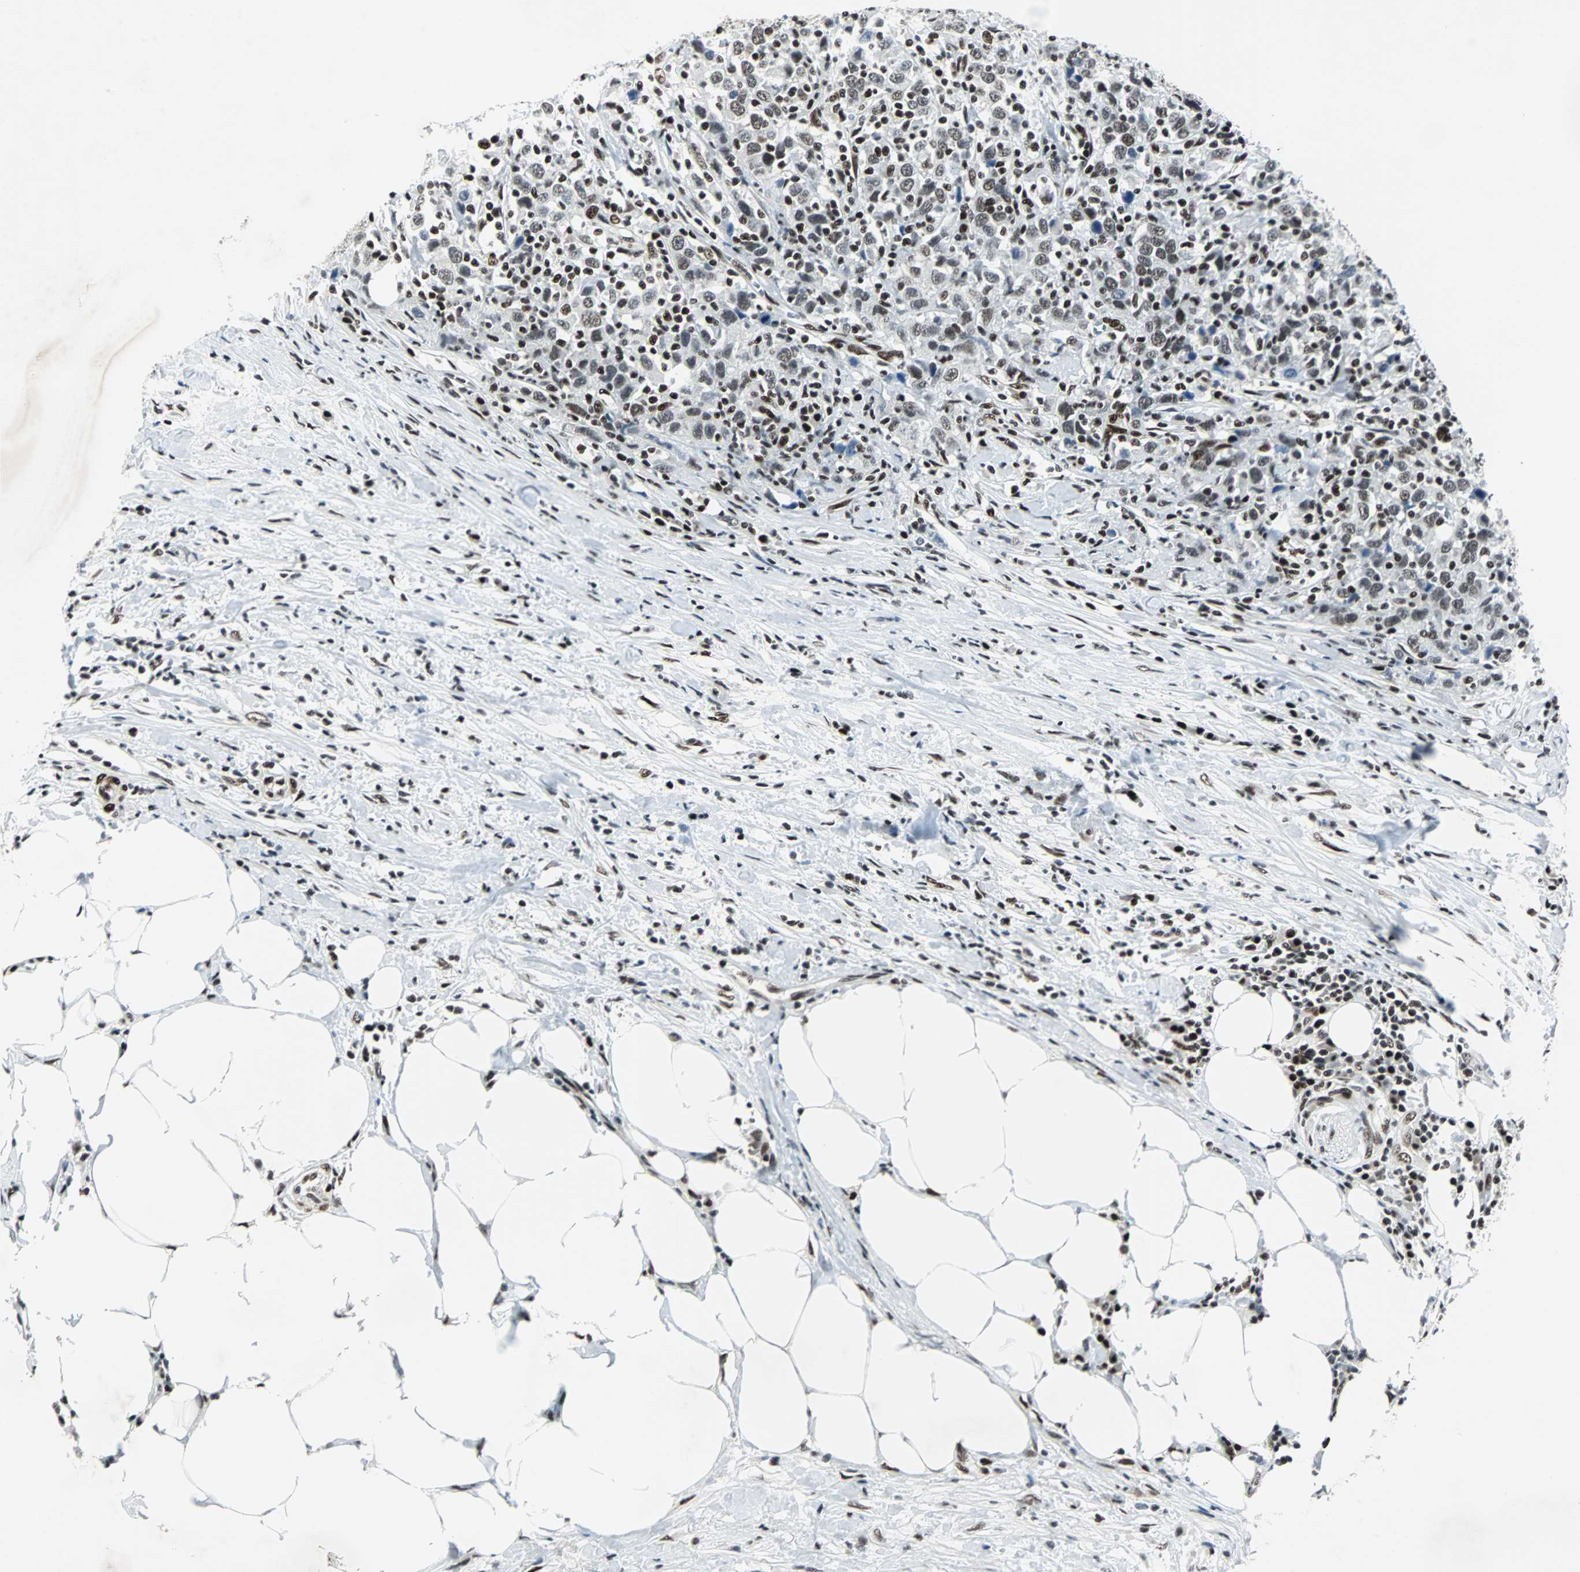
{"staining": {"intensity": "moderate", "quantity": ">75%", "location": "nuclear"}, "tissue": "urothelial cancer", "cell_type": "Tumor cells", "image_type": "cancer", "snomed": [{"axis": "morphology", "description": "Urothelial carcinoma, High grade"}, {"axis": "topography", "description": "Urinary bladder"}], "caption": "A medium amount of moderate nuclear positivity is seen in about >75% of tumor cells in urothelial cancer tissue. (Stains: DAB in brown, nuclei in blue, Microscopy: brightfield microscopy at high magnification).", "gene": "MEF2D", "patient": {"sex": "male", "age": 61}}